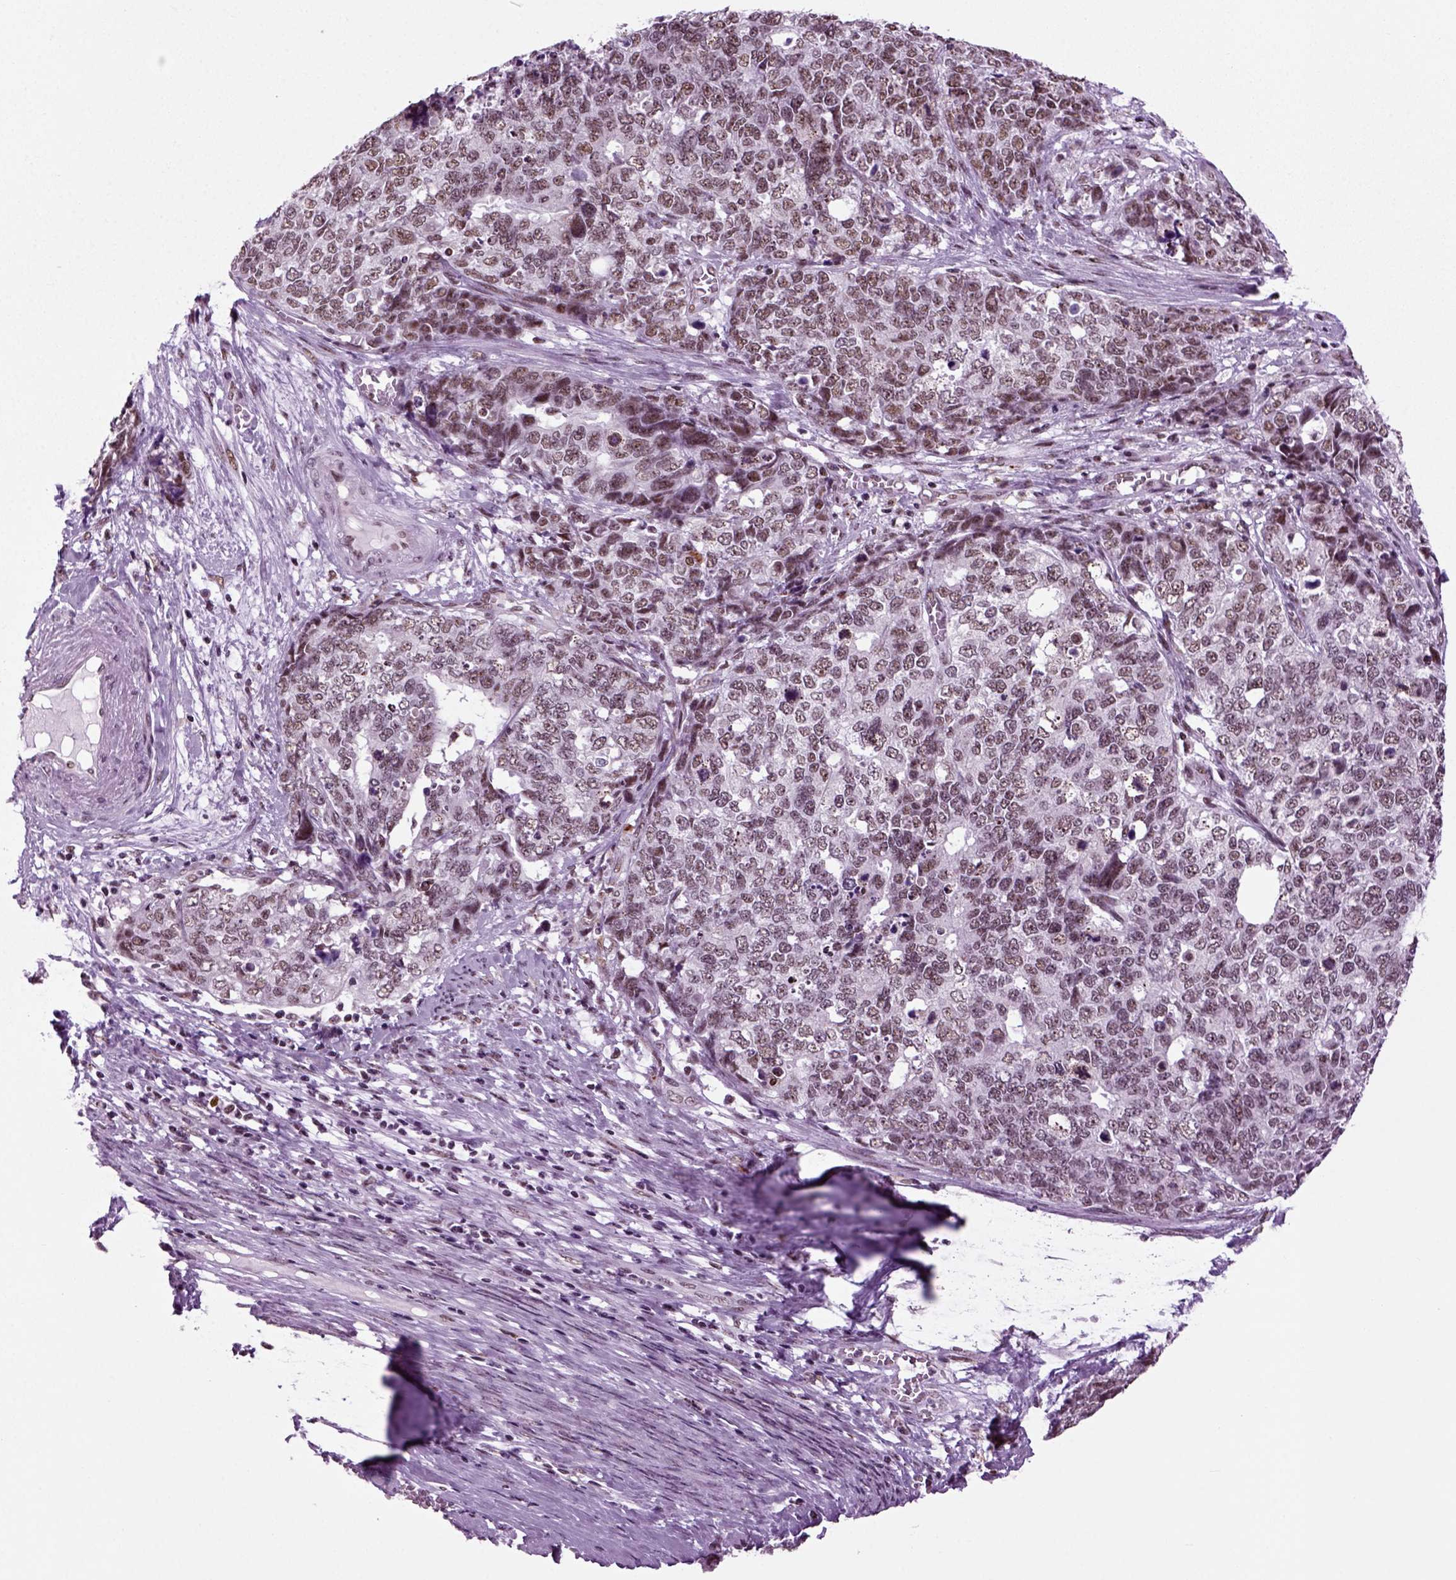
{"staining": {"intensity": "weak", "quantity": ">75%", "location": "nuclear"}, "tissue": "cervical cancer", "cell_type": "Tumor cells", "image_type": "cancer", "snomed": [{"axis": "morphology", "description": "Squamous cell carcinoma, NOS"}, {"axis": "topography", "description": "Cervix"}], "caption": "A brown stain labels weak nuclear expression of a protein in human cervical cancer tumor cells.", "gene": "RCOR3", "patient": {"sex": "female", "age": 63}}